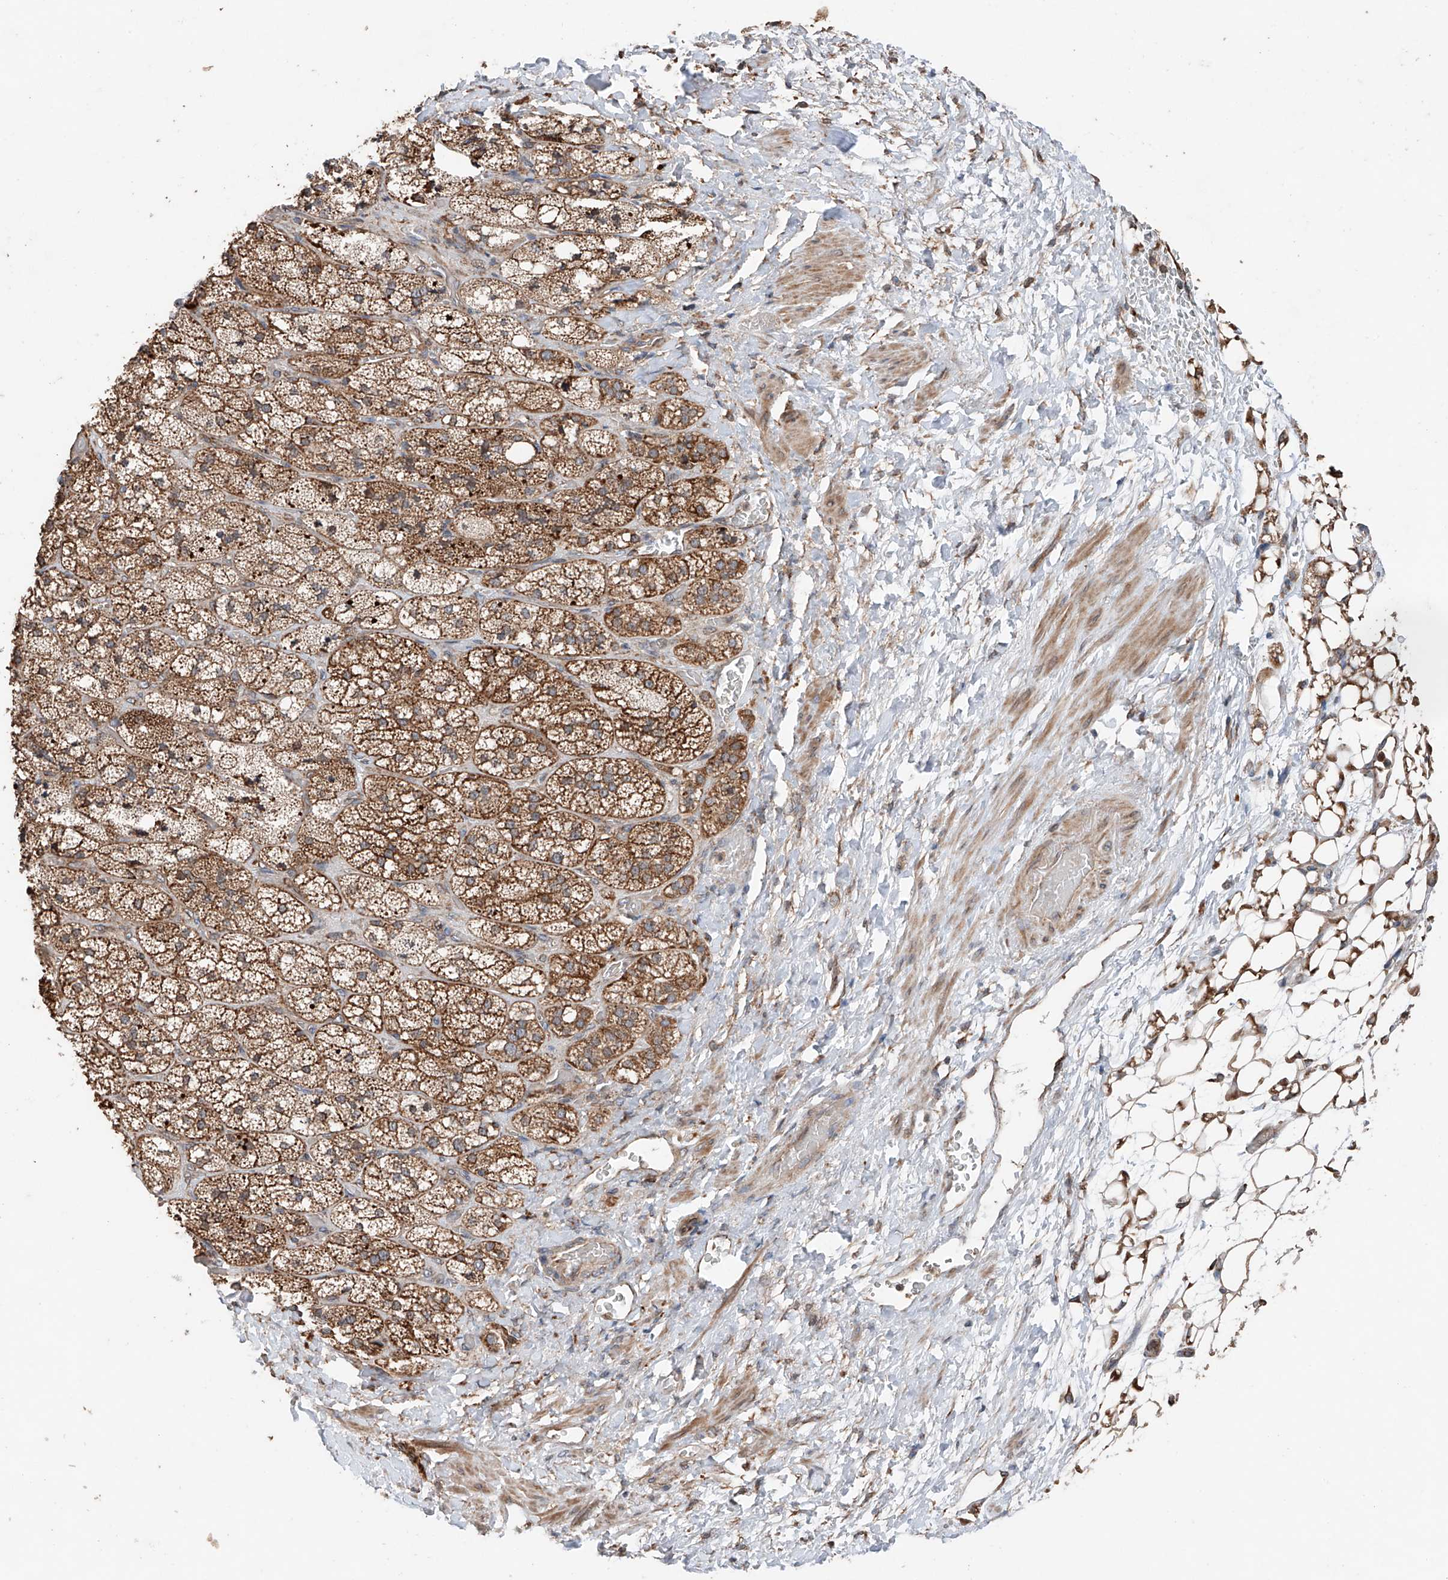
{"staining": {"intensity": "strong", "quantity": ">75%", "location": "cytoplasmic/membranous"}, "tissue": "adrenal gland", "cell_type": "Glandular cells", "image_type": "normal", "snomed": [{"axis": "morphology", "description": "Normal tissue, NOS"}, {"axis": "topography", "description": "Adrenal gland"}], "caption": "DAB (3,3'-diaminobenzidine) immunohistochemical staining of unremarkable adrenal gland displays strong cytoplasmic/membranous protein expression in about >75% of glandular cells.", "gene": "AP4B1", "patient": {"sex": "male", "age": 61}}